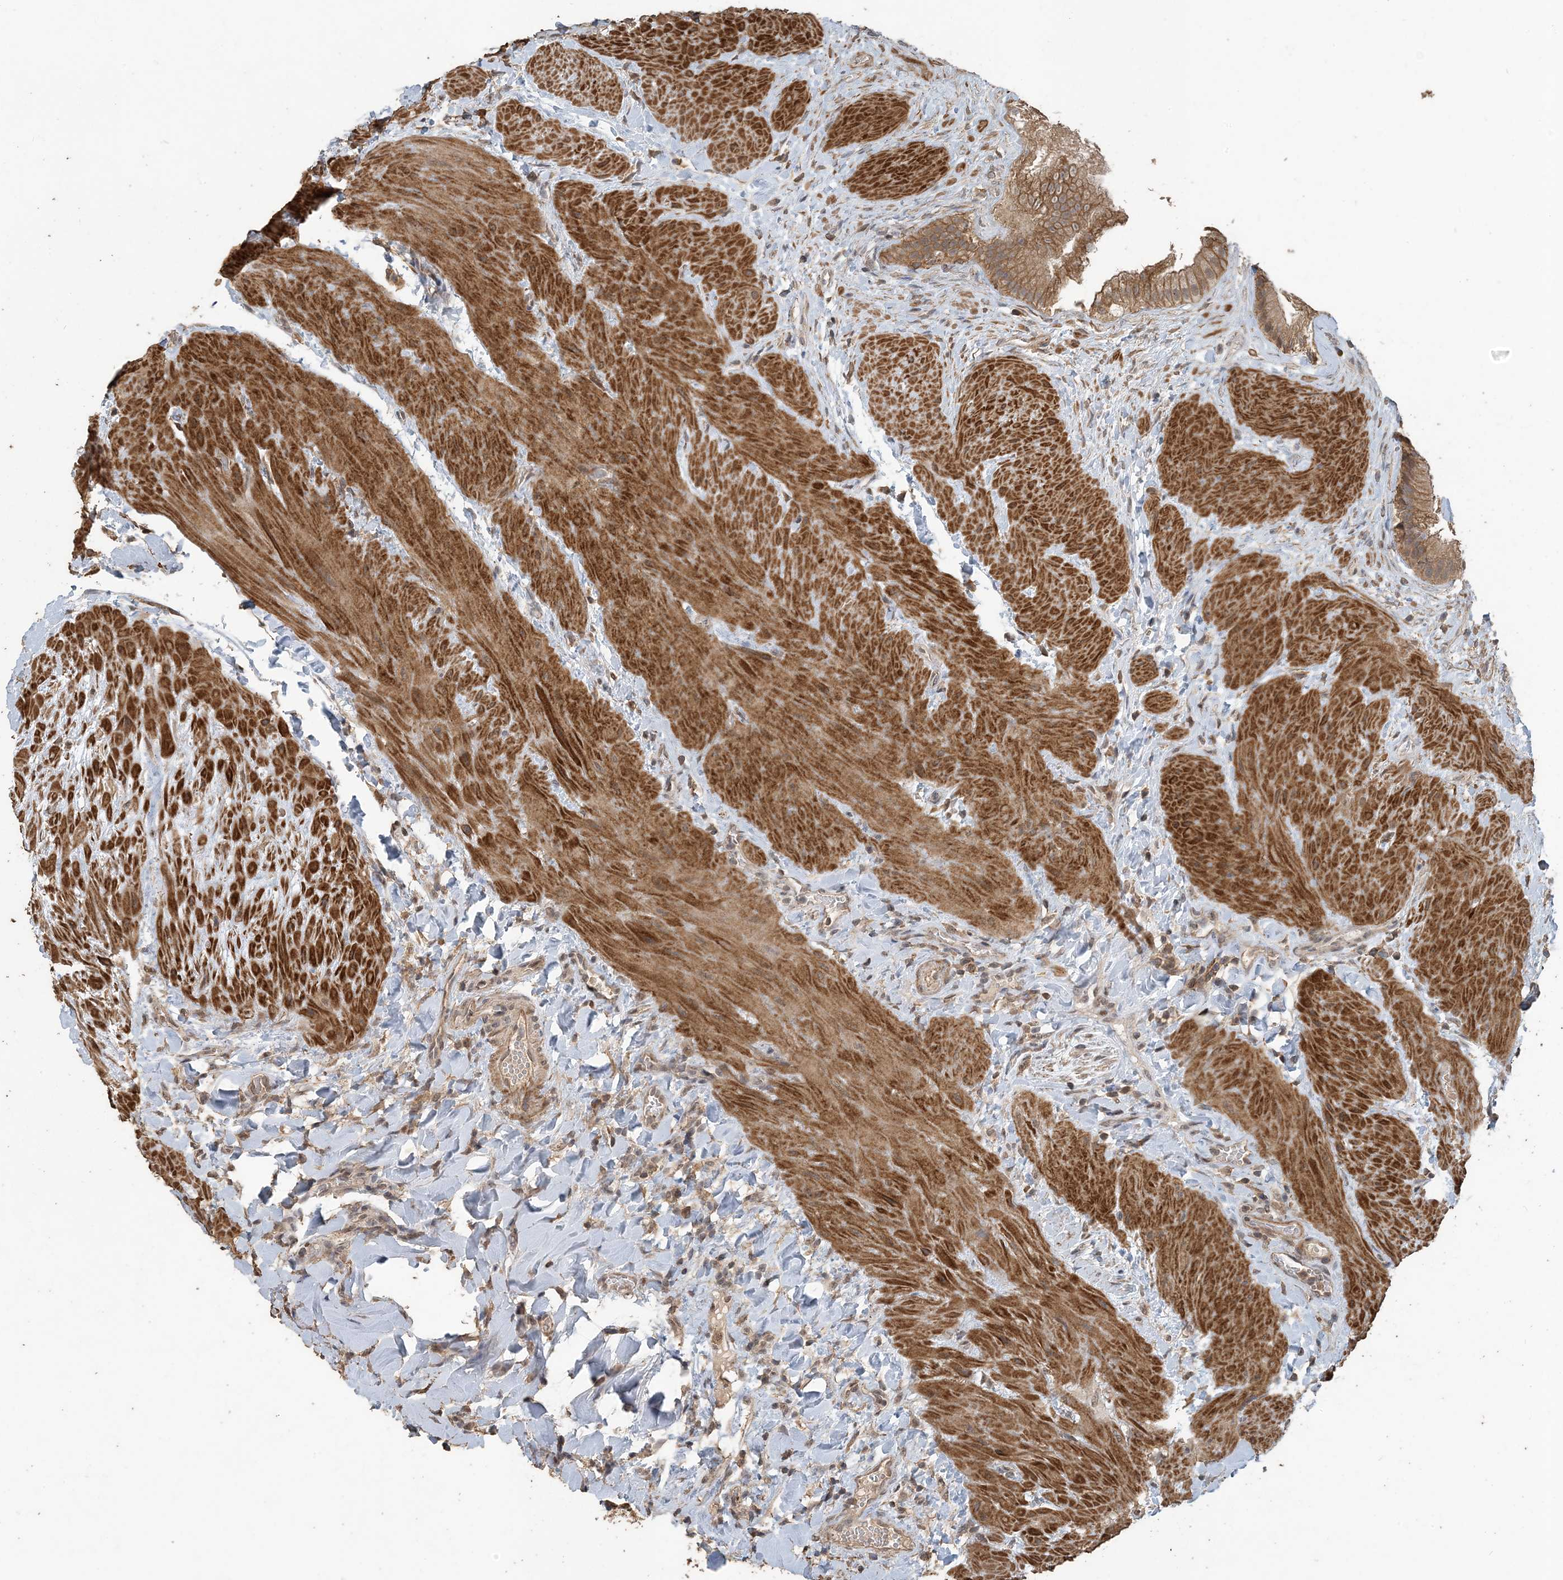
{"staining": {"intensity": "moderate", "quantity": ">75%", "location": "cytoplasmic/membranous"}, "tissue": "gallbladder", "cell_type": "Glandular cells", "image_type": "normal", "snomed": [{"axis": "morphology", "description": "Normal tissue, NOS"}, {"axis": "topography", "description": "Gallbladder"}], "caption": "Protein staining by immunohistochemistry exhibits moderate cytoplasmic/membranous positivity in about >75% of glandular cells in normal gallbladder. (Stains: DAB (3,3'-diaminobenzidine) in brown, nuclei in blue, Microscopy: brightfield microscopy at high magnification).", "gene": "ZC3H12A", "patient": {"sex": "male", "age": 55}}